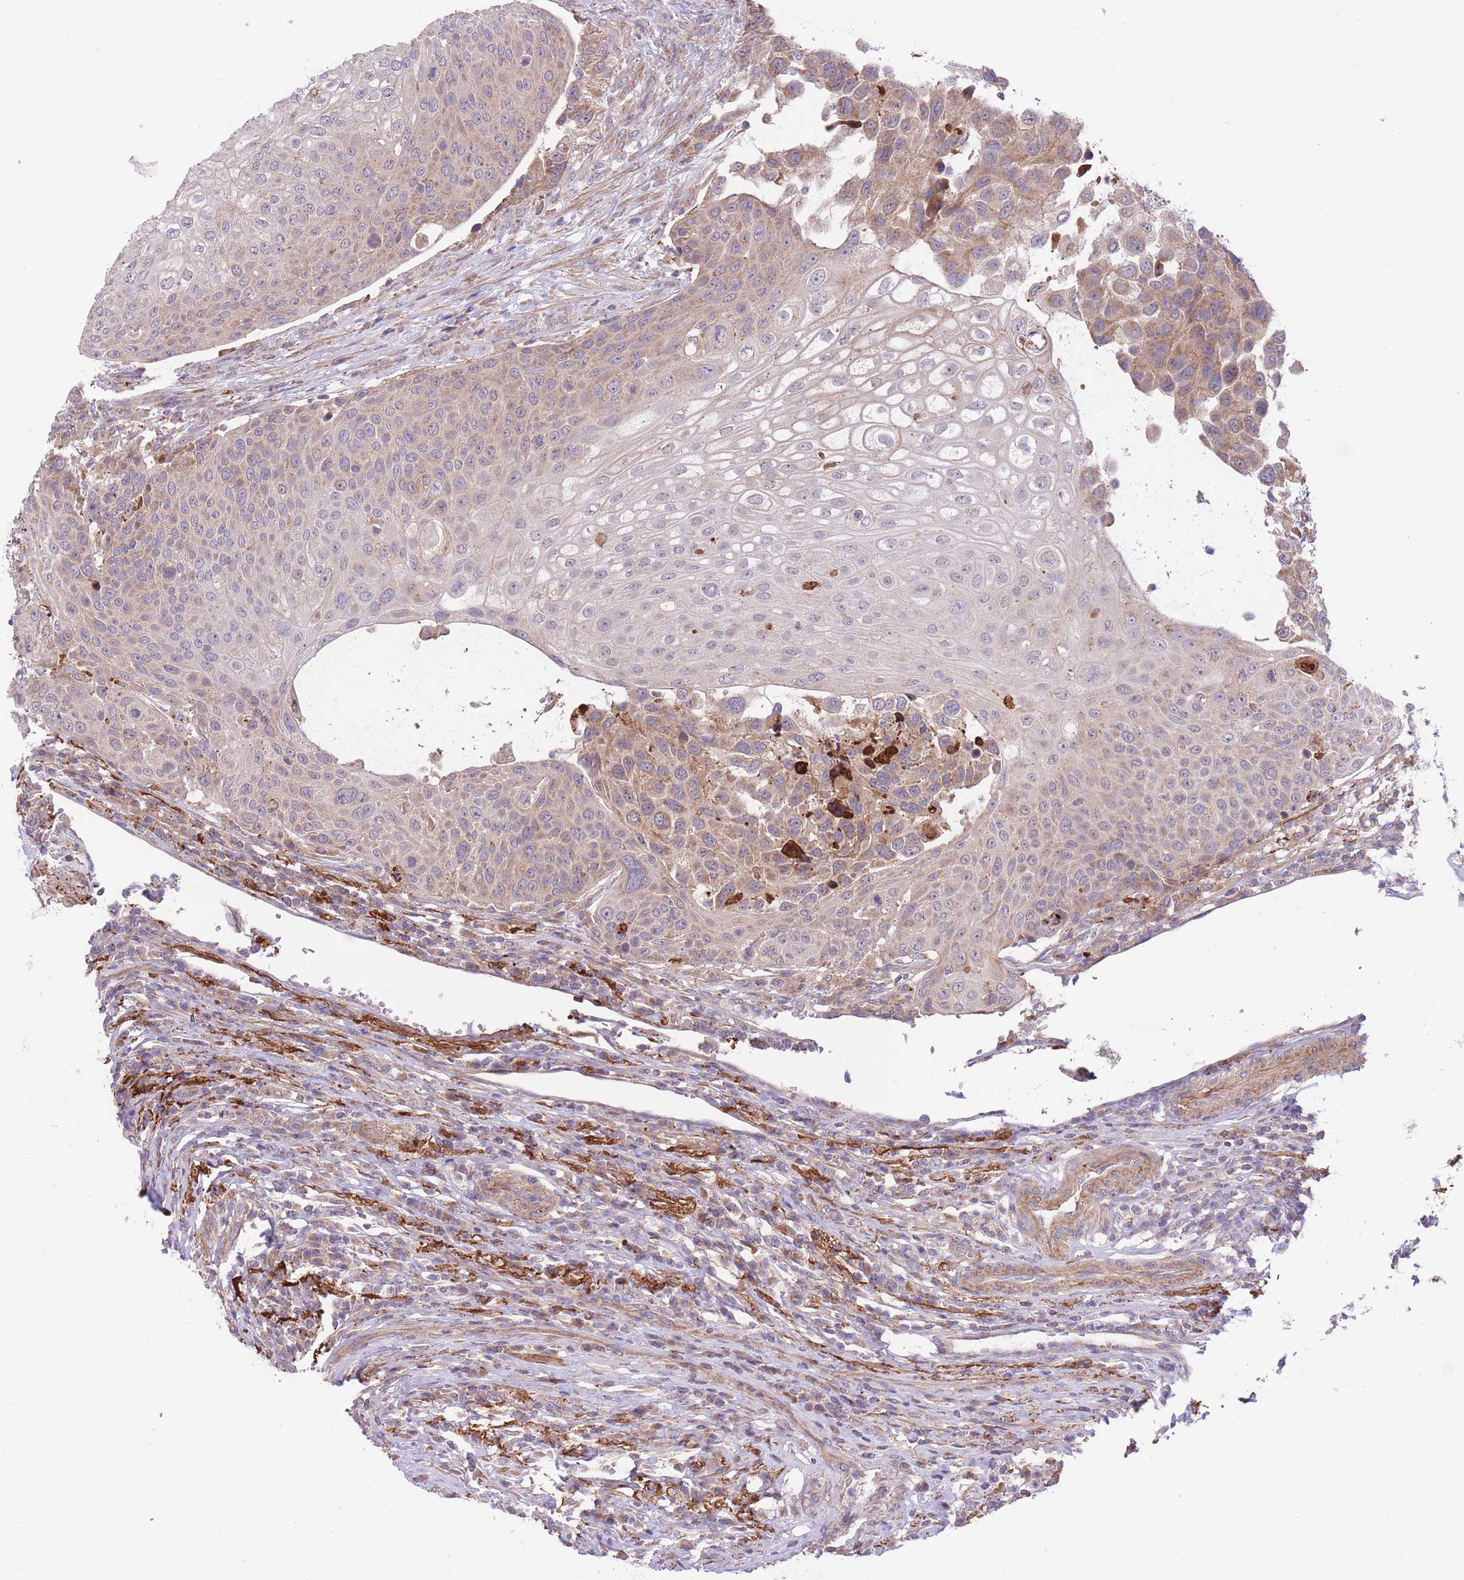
{"staining": {"intensity": "weak", "quantity": ">75%", "location": "cytoplasmic/membranous"}, "tissue": "urothelial cancer", "cell_type": "Tumor cells", "image_type": "cancer", "snomed": [{"axis": "morphology", "description": "Urothelial carcinoma, High grade"}, {"axis": "topography", "description": "Urinary bladder"}], "caption": "Immunohistochemical staining of human high-grade urothelial carcinoma exhibits low levels of weak cytoplasmic/membranous protein positivity in approximately >75% of tumor cells.", "gene": "ATP13A2", "patient": {"sex": "female", "age": 70}}